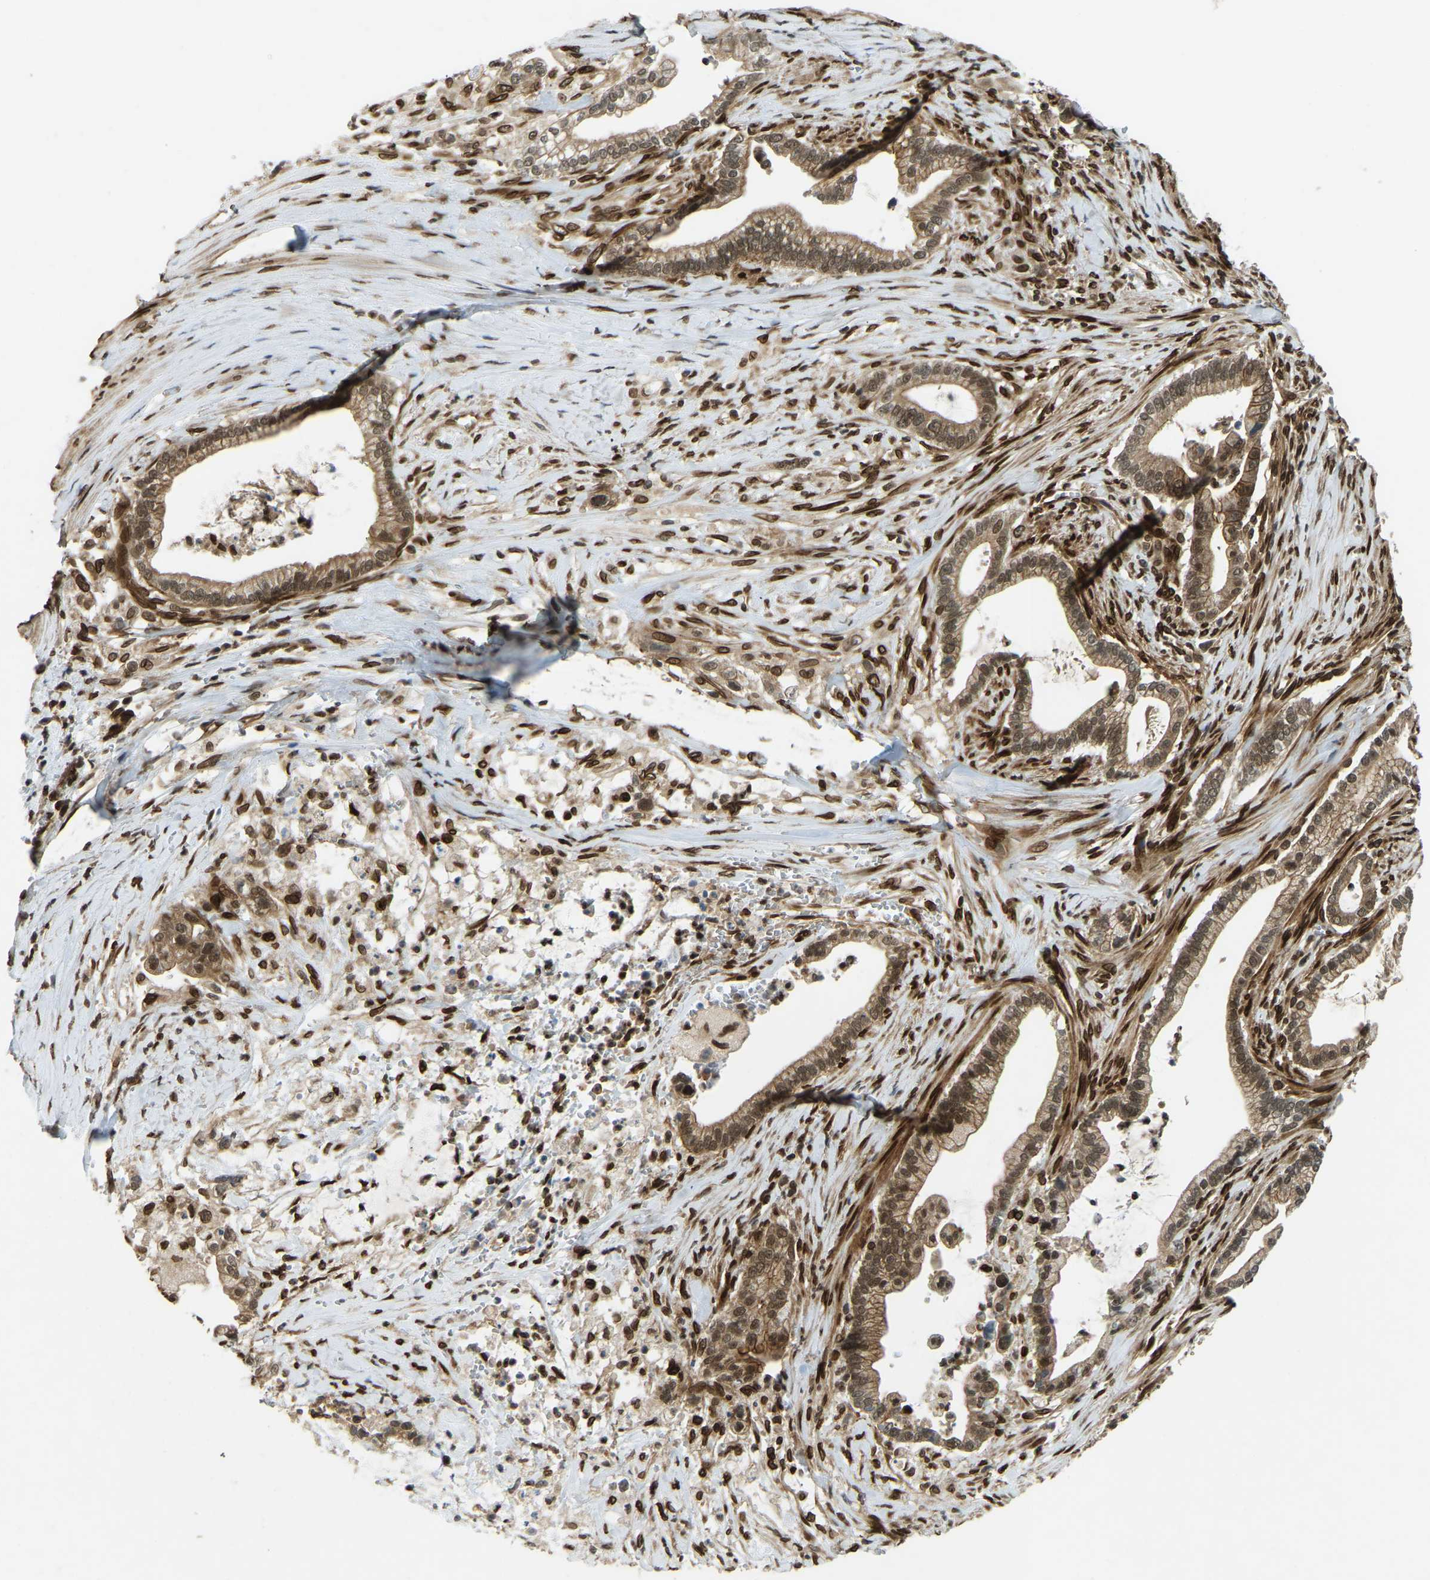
{"staining": {"intensity": "moderate", "quantity": ">75%", "location": "cytoplasmic/membranous,nuclear"}, "tissue": "pancreatic cancer", "cell_type": "Tumor cells", "image_type": "cancer", "snomed": [{"axis": "morphology", "description": "Adenocarcinoma, NOS"}, {"axis": "topography", "description": "Pancreas"}], "caption": "This is an image of immunohistochemistry staining of adenocarcinoma (pancreatic), which shows moderate staining in the cytoplasmic/membranous and nuclear of tumor cells.", "gene": "SYNE1", "patient": {"sex": "male", "age": 69}}